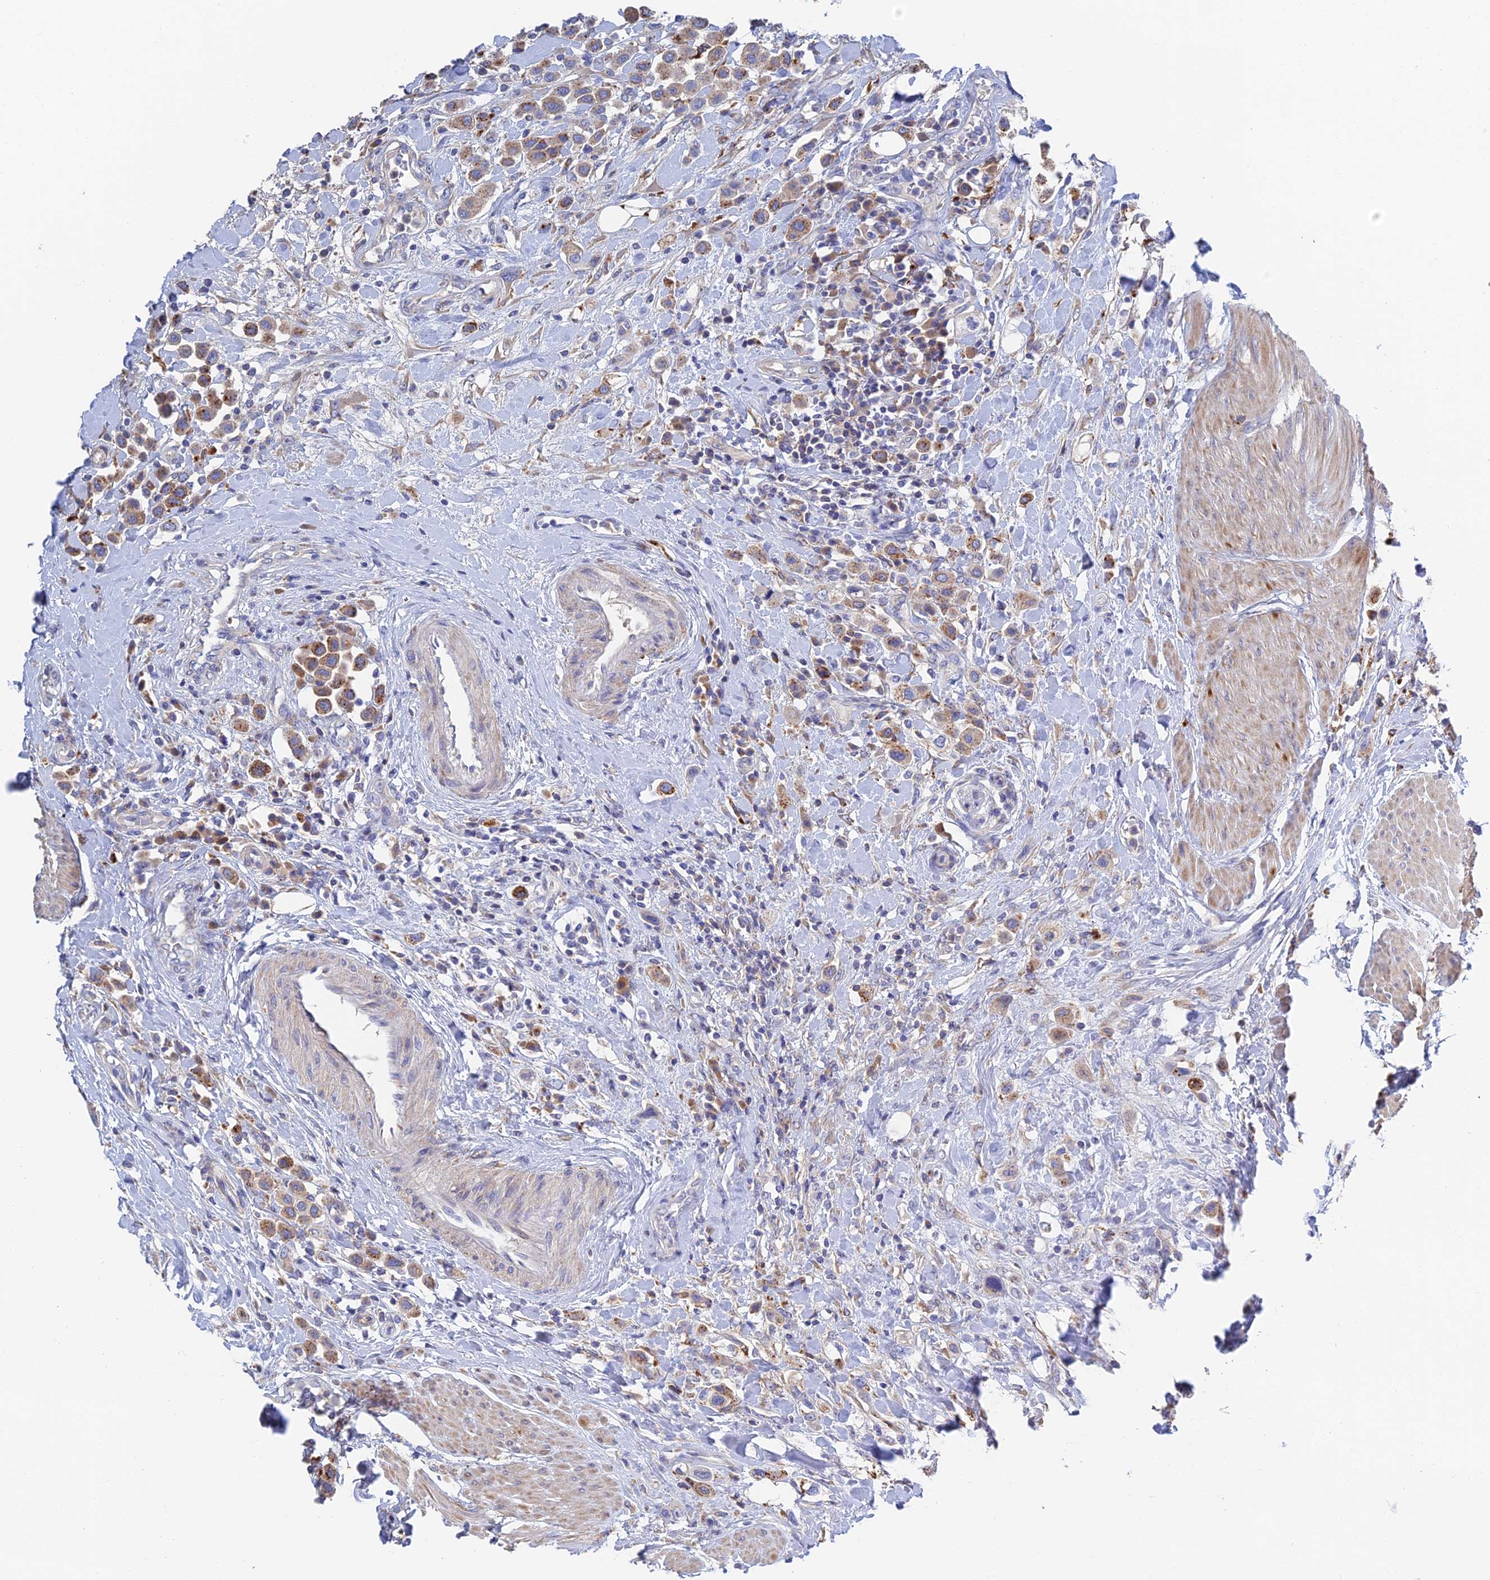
{"staining": {"intensity": "moderate", "quantity": ">75%", "location": "cytoplasmic/membranous"}, "tissue": "urothelial cancer", "cell_type": "Tumor cells", "image_type": "cancer", "snomed": [{"axis": "morphology", "description": "Urothelial carcinoma, High grade"}, {"axis": "topography", "description": "Urinary bladder"}], "caption": "Protein staining of urothelial carcinoma (high-grade) tissue displays moderate cytoplasmic/membranous expression in approximately >75% of tumor cells. (brown staining indicates protein expression, while blue staining denotes nuclei).", "gene": "RPGRIP1L", "patient": {"sex": "male", "age": 50}}